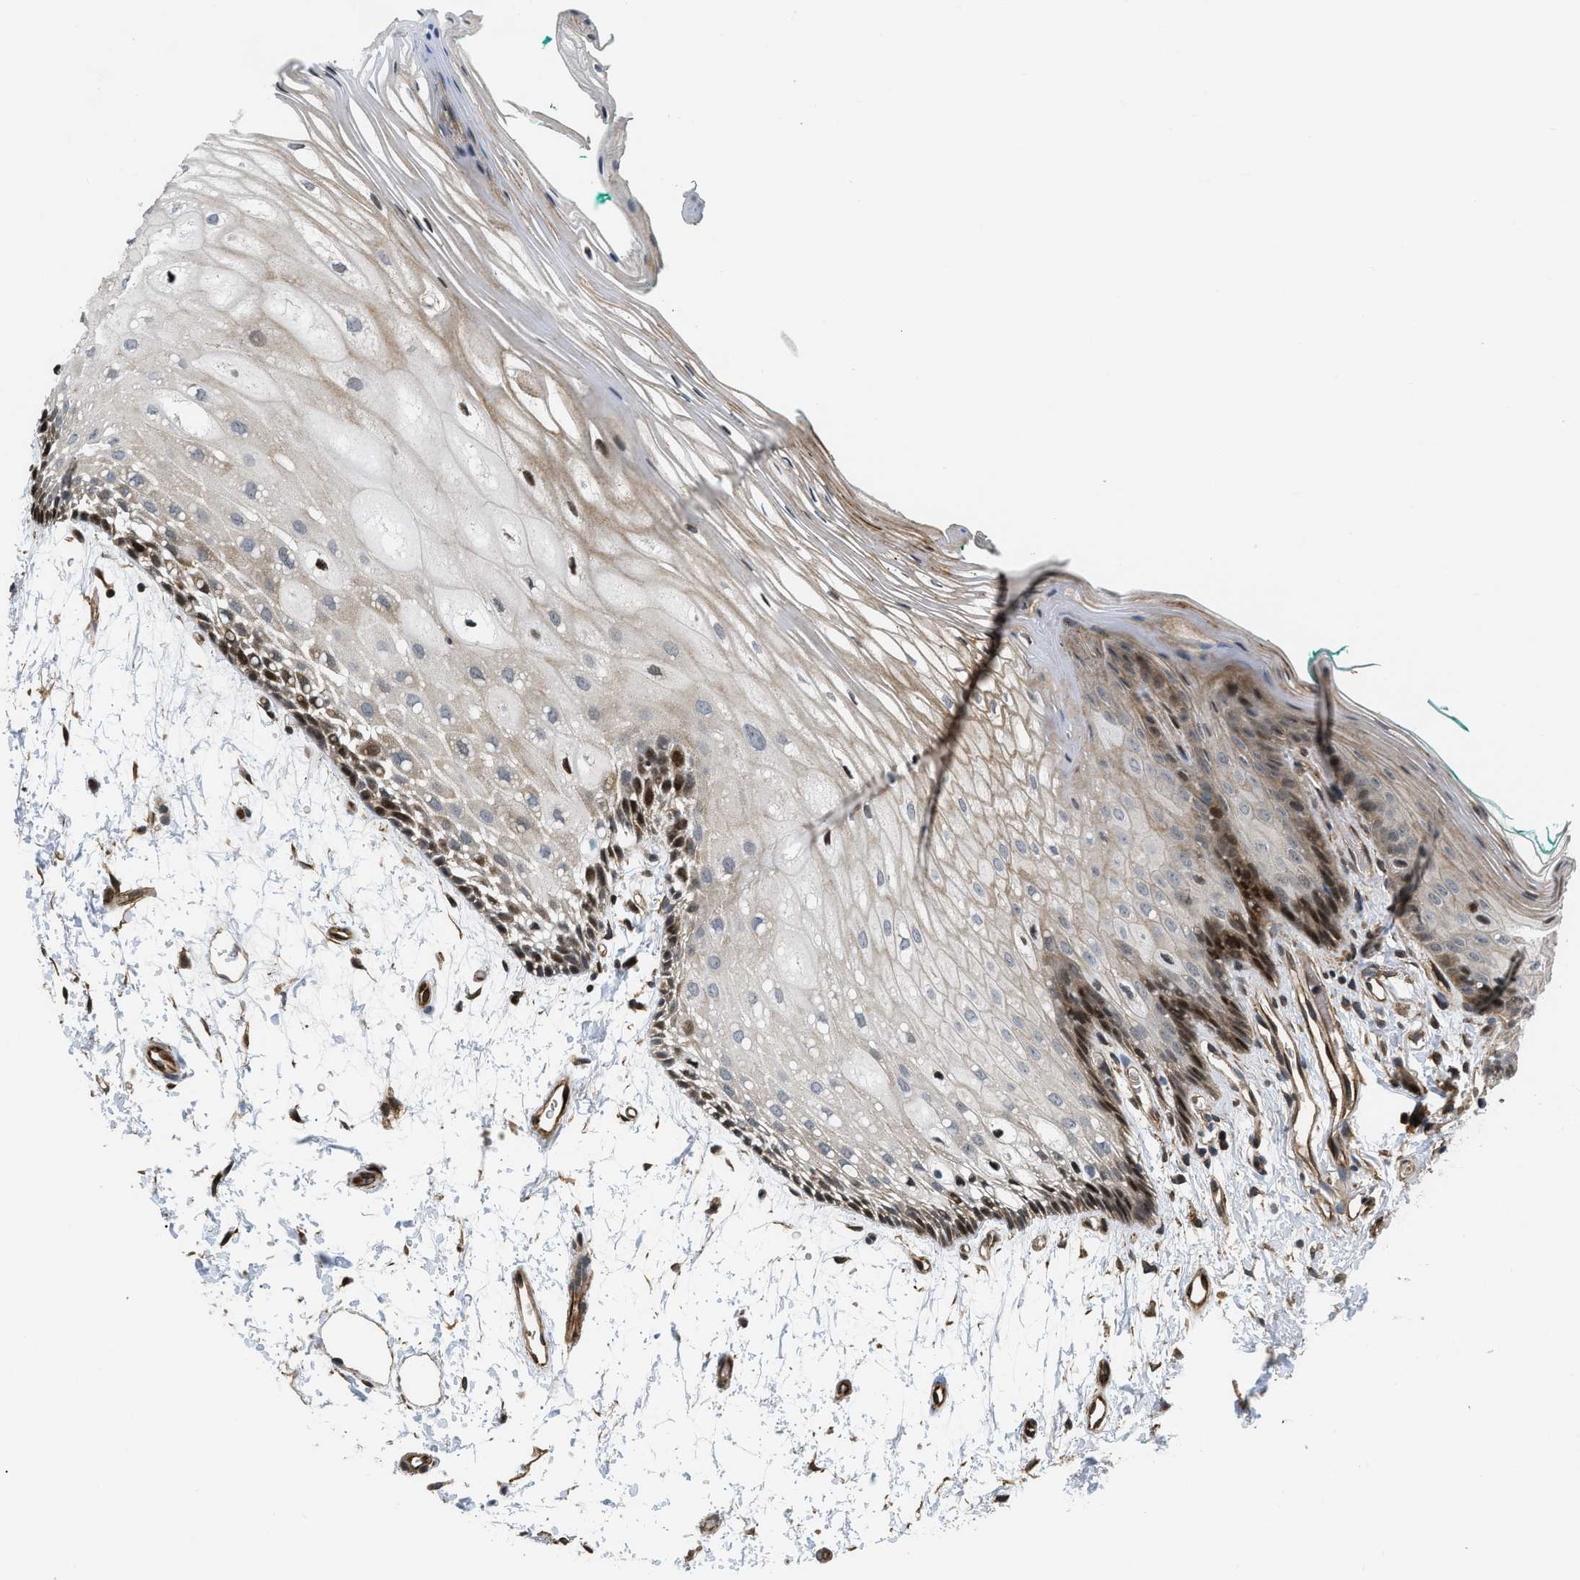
{"staining": {"intensity": "moderate", "quantity": ">75%", "location": "cytoplasmic/membranous,nuclear"}, "tissue": "oral mucosa", "cell_type": "Squamous epithelial cells", "image_type": "normal", "snomed": [{"axis": "morphology", "description": "Normal tissue, NOS"}, {"axis": "topography", "description": "Skeletal muscle"}, {"axis": "topography", "description": "Oral tissue"}, {"axis": "topography", "description": "Peripheral nerve tissue"}], "caption": "Immunohistochemistry (IHC) of unremarkable human oral mucosa demonstrates medium levels of moderate cytoplasmic/membranous,nuclear positivity in approximately >75% of squamous epithelial cells.", "gene": "LTA4H", "patient": {"sex": "female", "age": 84}}